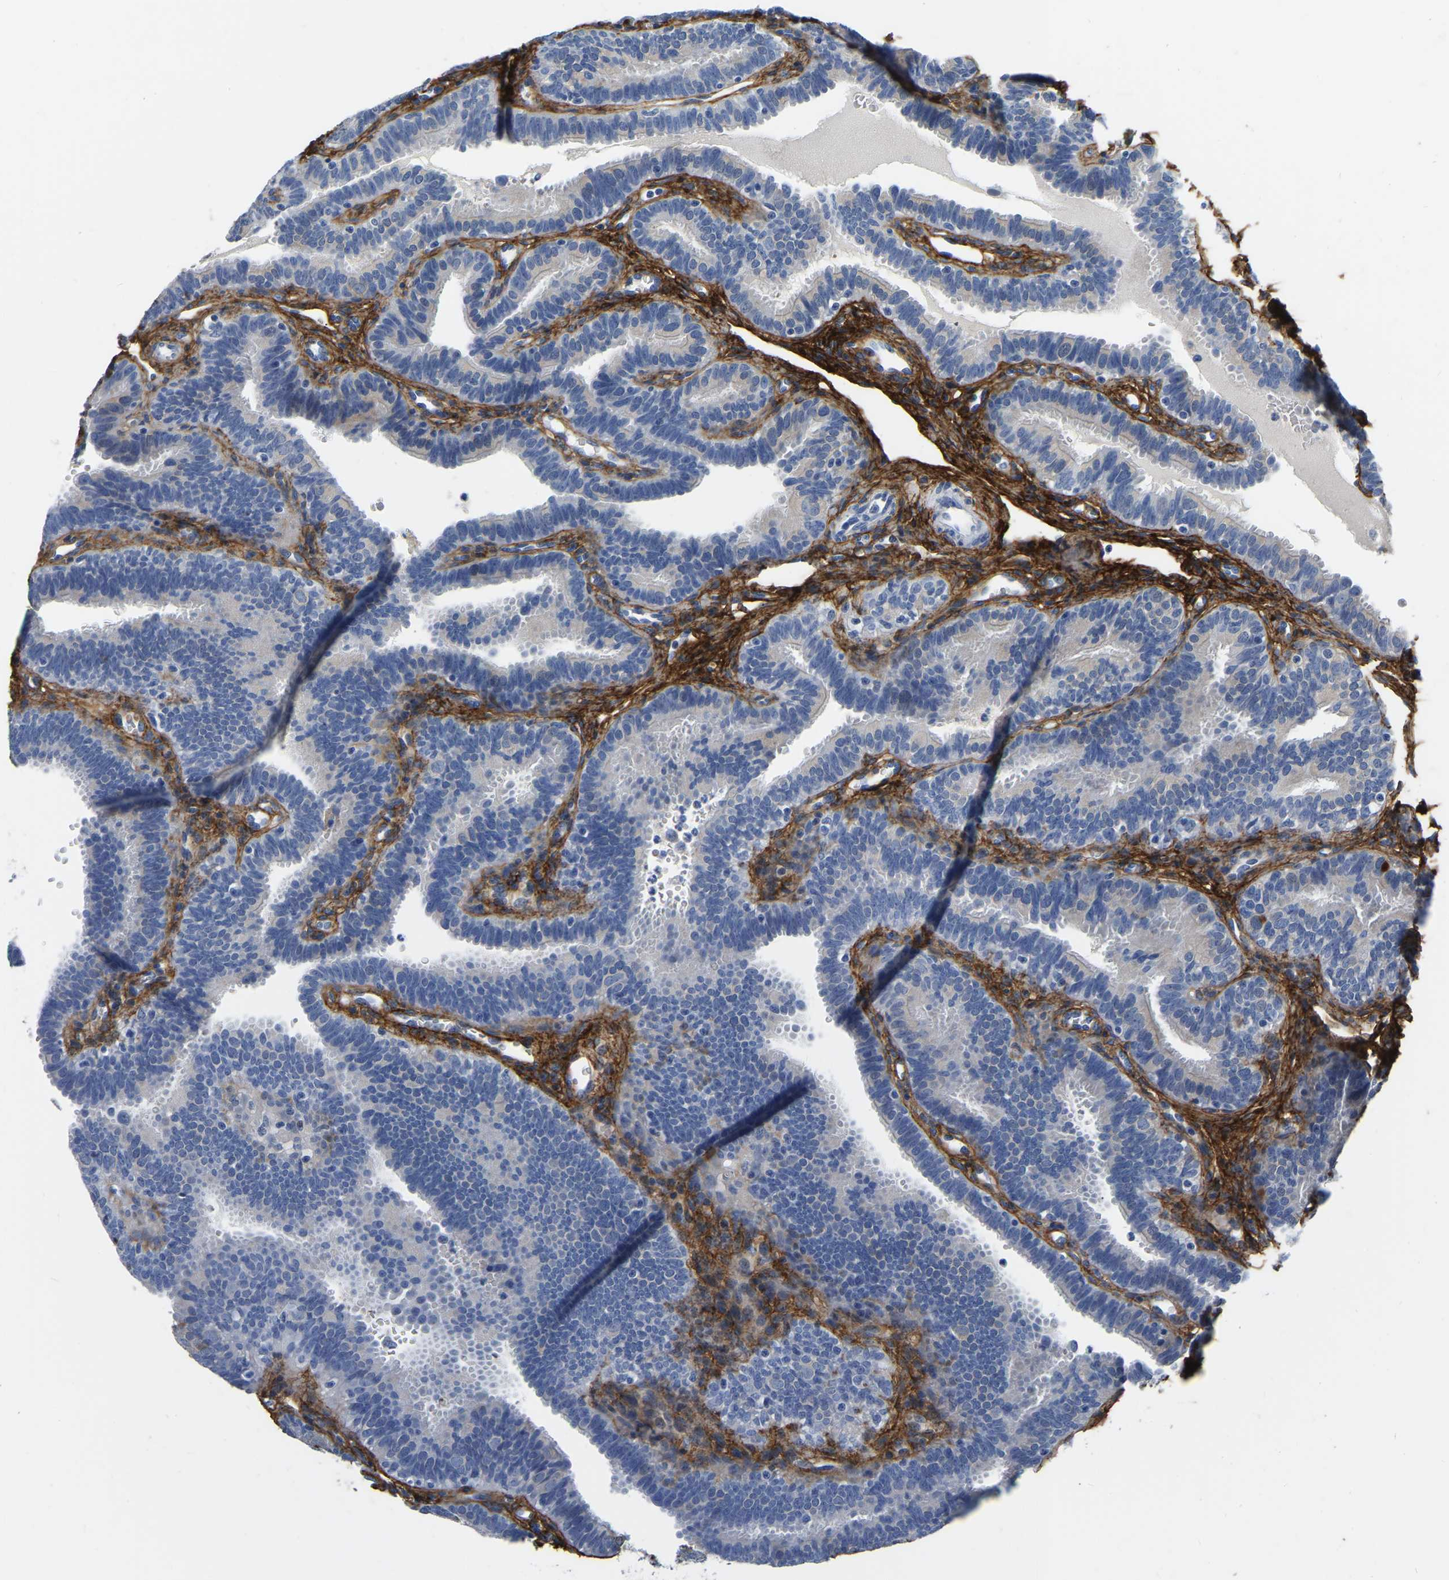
{"staining": {"intensity": "negative", "quantity": "none", "location": "none"}, "tissue": "fallopian tube", "cell_type": "Glandular cells", "image_type": "normal", "snomed": [{"axis": "morphology", "description": "Normal tissue, NOS"}, {"axis": "topography", "description": "Fallopian tube"}, {"axis": "topography", "description": "Placenta"}], "caption": "DAB (3,3'-diaminobenzidine) immunohistochemical staining of unremarkable fallopian tube demonstrates no significant positivity in glandular cells.", "gene": "COL6A1", "patient": {"sex": "female", "age": 34}}